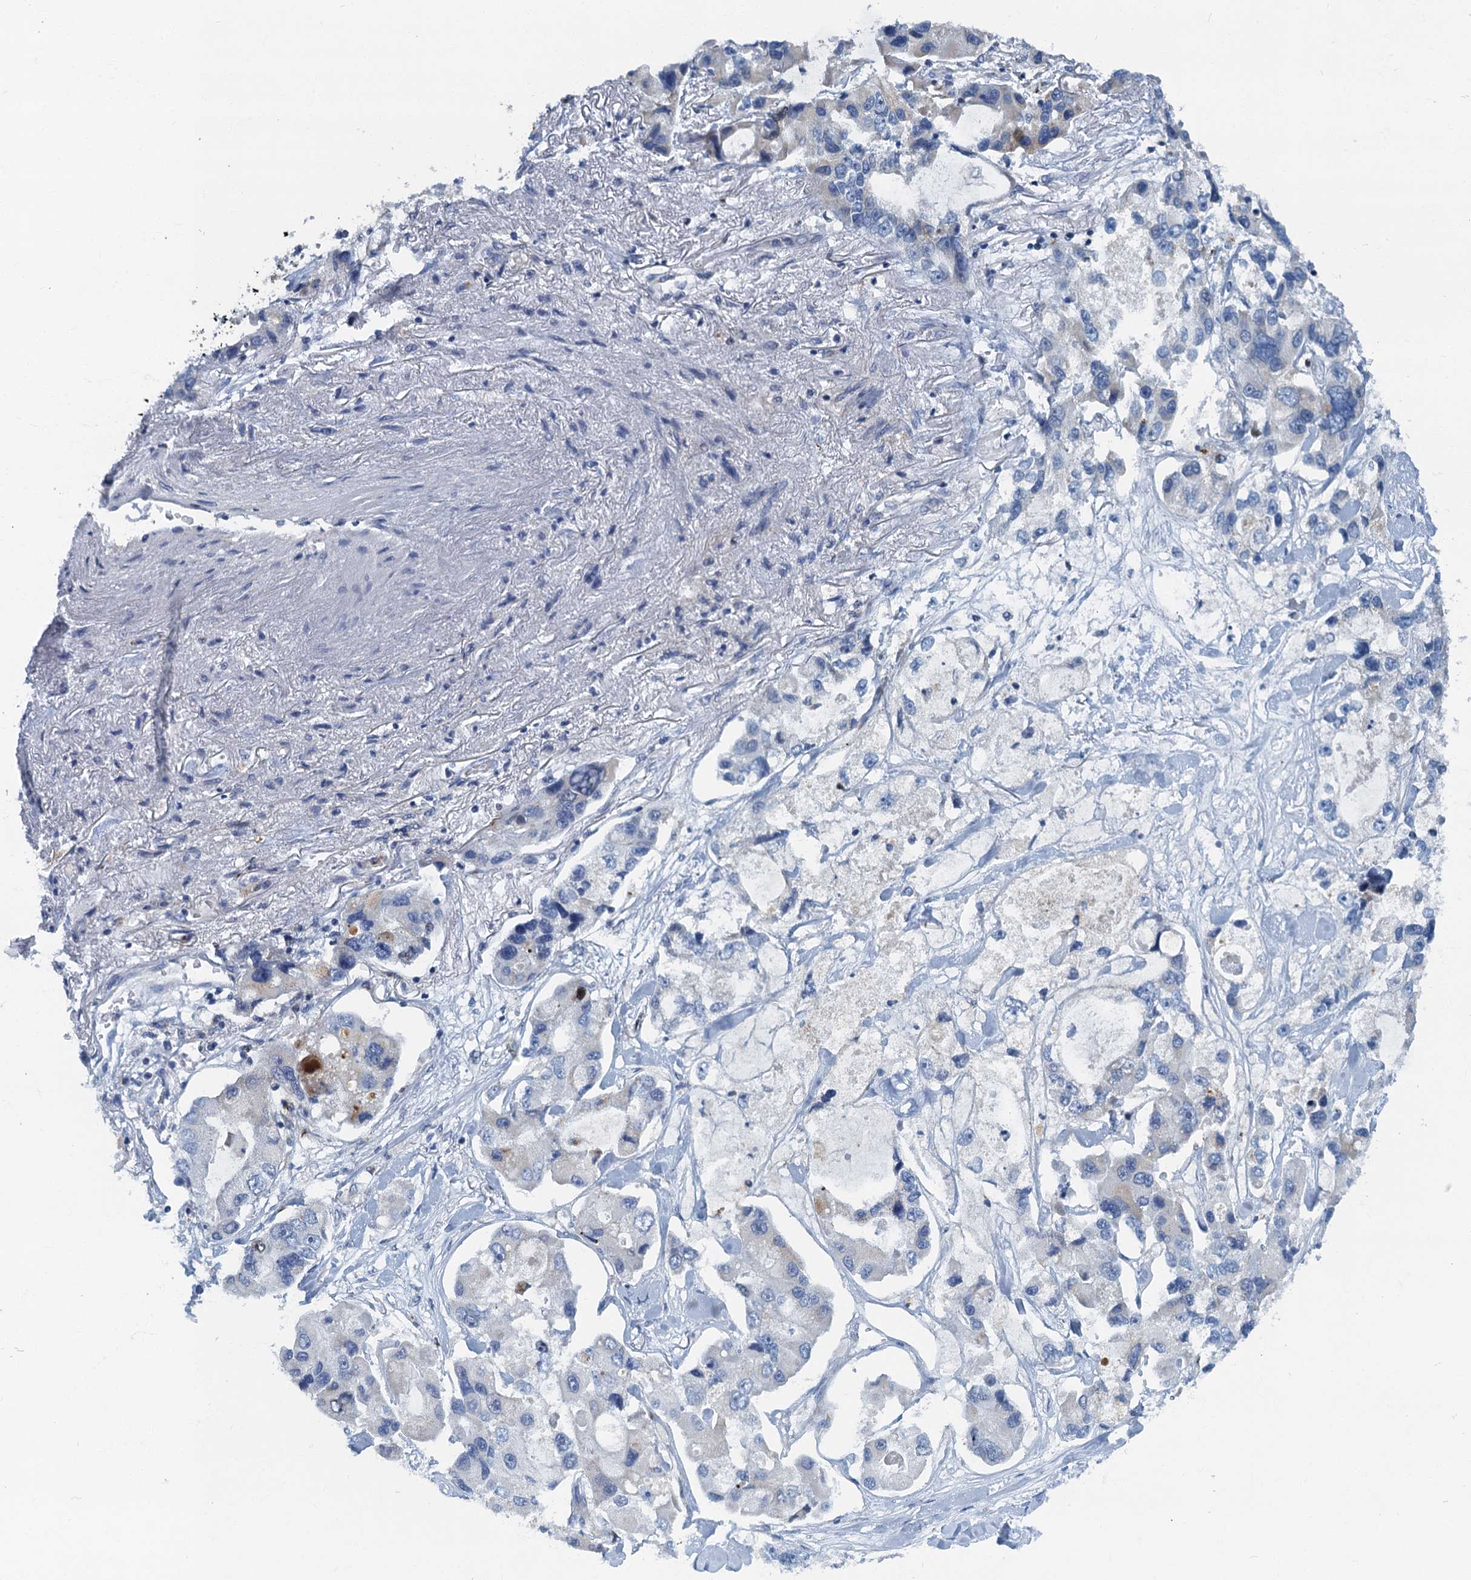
{"staining": {"intensity": "moderate", "quantity": "<25%", "location": "cytoplasmic/membranous"}, "tissue": "lung cancer", "cell_type": "Tumor cells", "image_type": "cancer", "snomed": [{"axis": "morphology", "description": "Adenocarcinoma, NOS"}, {"axis": "topography", "description": "Lung"}], "caption": "DAB immunohistochemical staining of lung cancer shows moderate cytoplasmic/membranous protein staining in approximately <25% of tumor cells.", "gene": "LYPD3", "patient": {"sex": "female", "age": 54}}